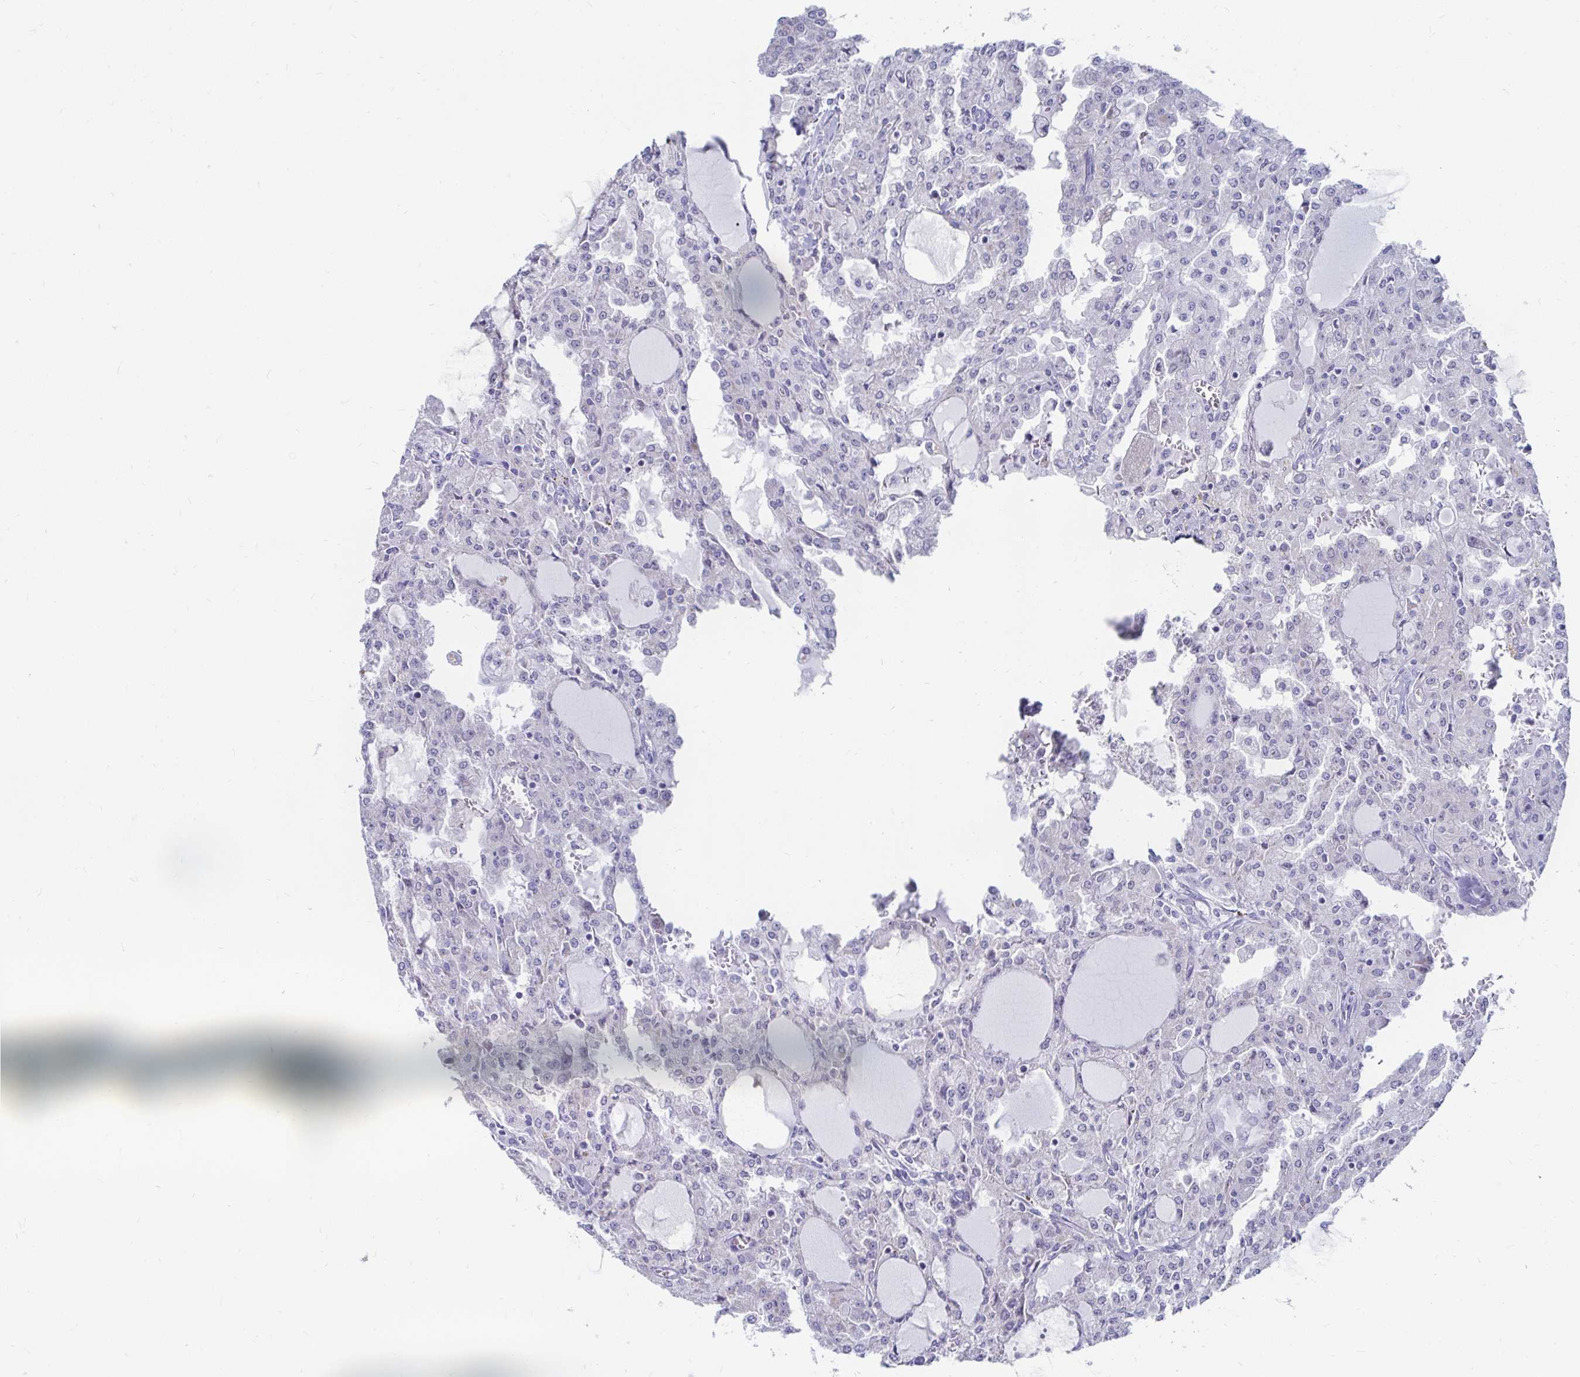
{"staining": {"intensity": "negative", "quantity": "none", "location": "none"}, "tissue": "head and neck cancer", "cell_type": "Tumor cells", "image_type": "cancer", "snomed": [{"axis": "morphology", "description": "Adenocarcinoma, NOS"}, {"axis": "topography", "description": "Head-Neck"}], "caption": "A high-resolution photomicrograph shows IHC staining of adenocarcinoma (head and neck), which demonstrates no significant staining in tumor cells.", "gene": "PEG10", "patient": {"sex": "male", "age": 64}}